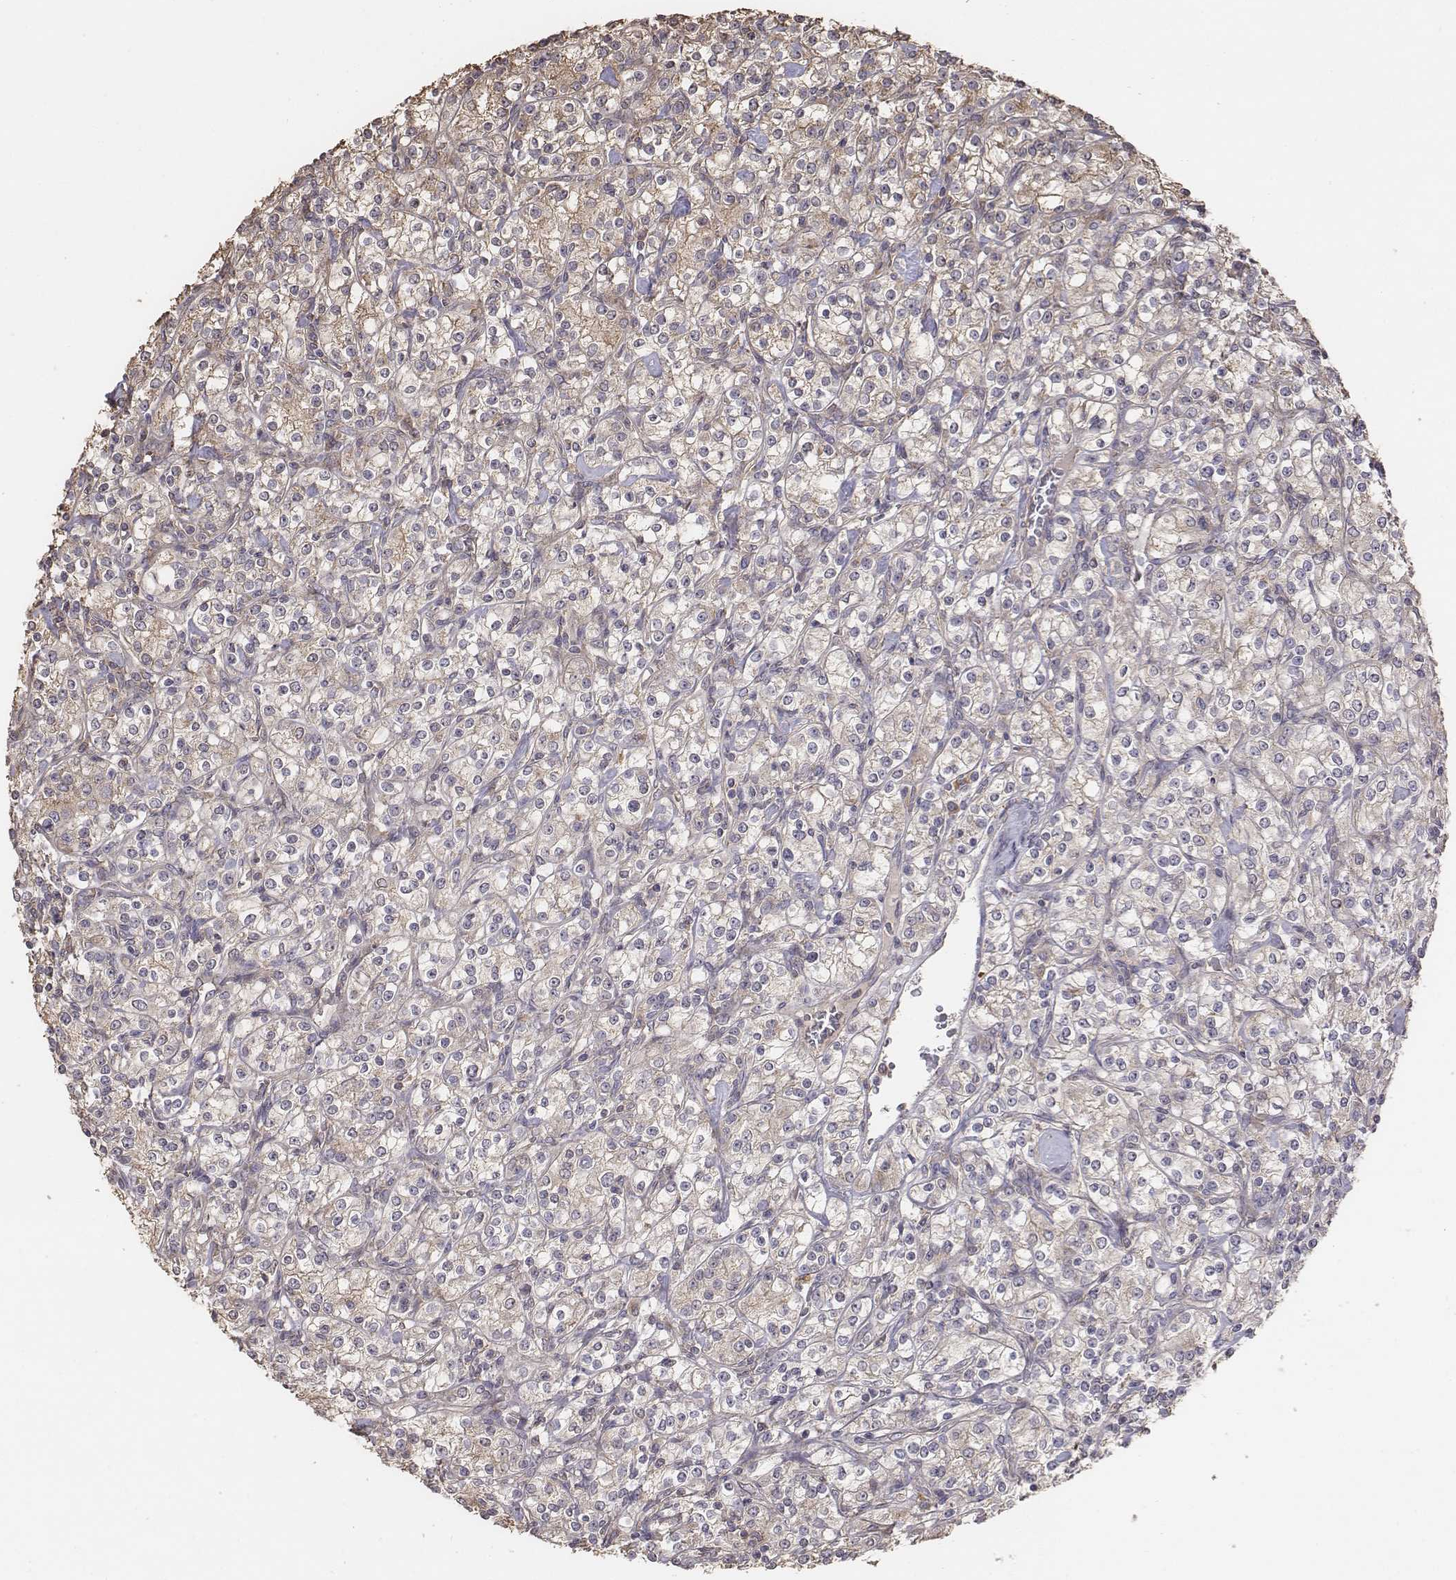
{"staining": {"intensity": "weak", "quantity": ">75%", "location": "cytoplasmic/membranous"}, "tissue": "renal cancer", "cell_type": "Tumor cells", "image_type": "cancer", "snomed": [{"axis": "morphology", "description": "Adenocarcinoma, NOS"}, {"axis": "topography", "description": "Kidney"}], "caption": "Immunohistochemistry (IHC) (DAB (3,3'-diaminobenzidine)) staining of human adenocarcinoma (renal) demonstrates weak cytoplasmic/membranous protein positivity in about >75% of tumor cells.", "gene": "AP1B1", "patient": {"sex": "male", "age": 77}}